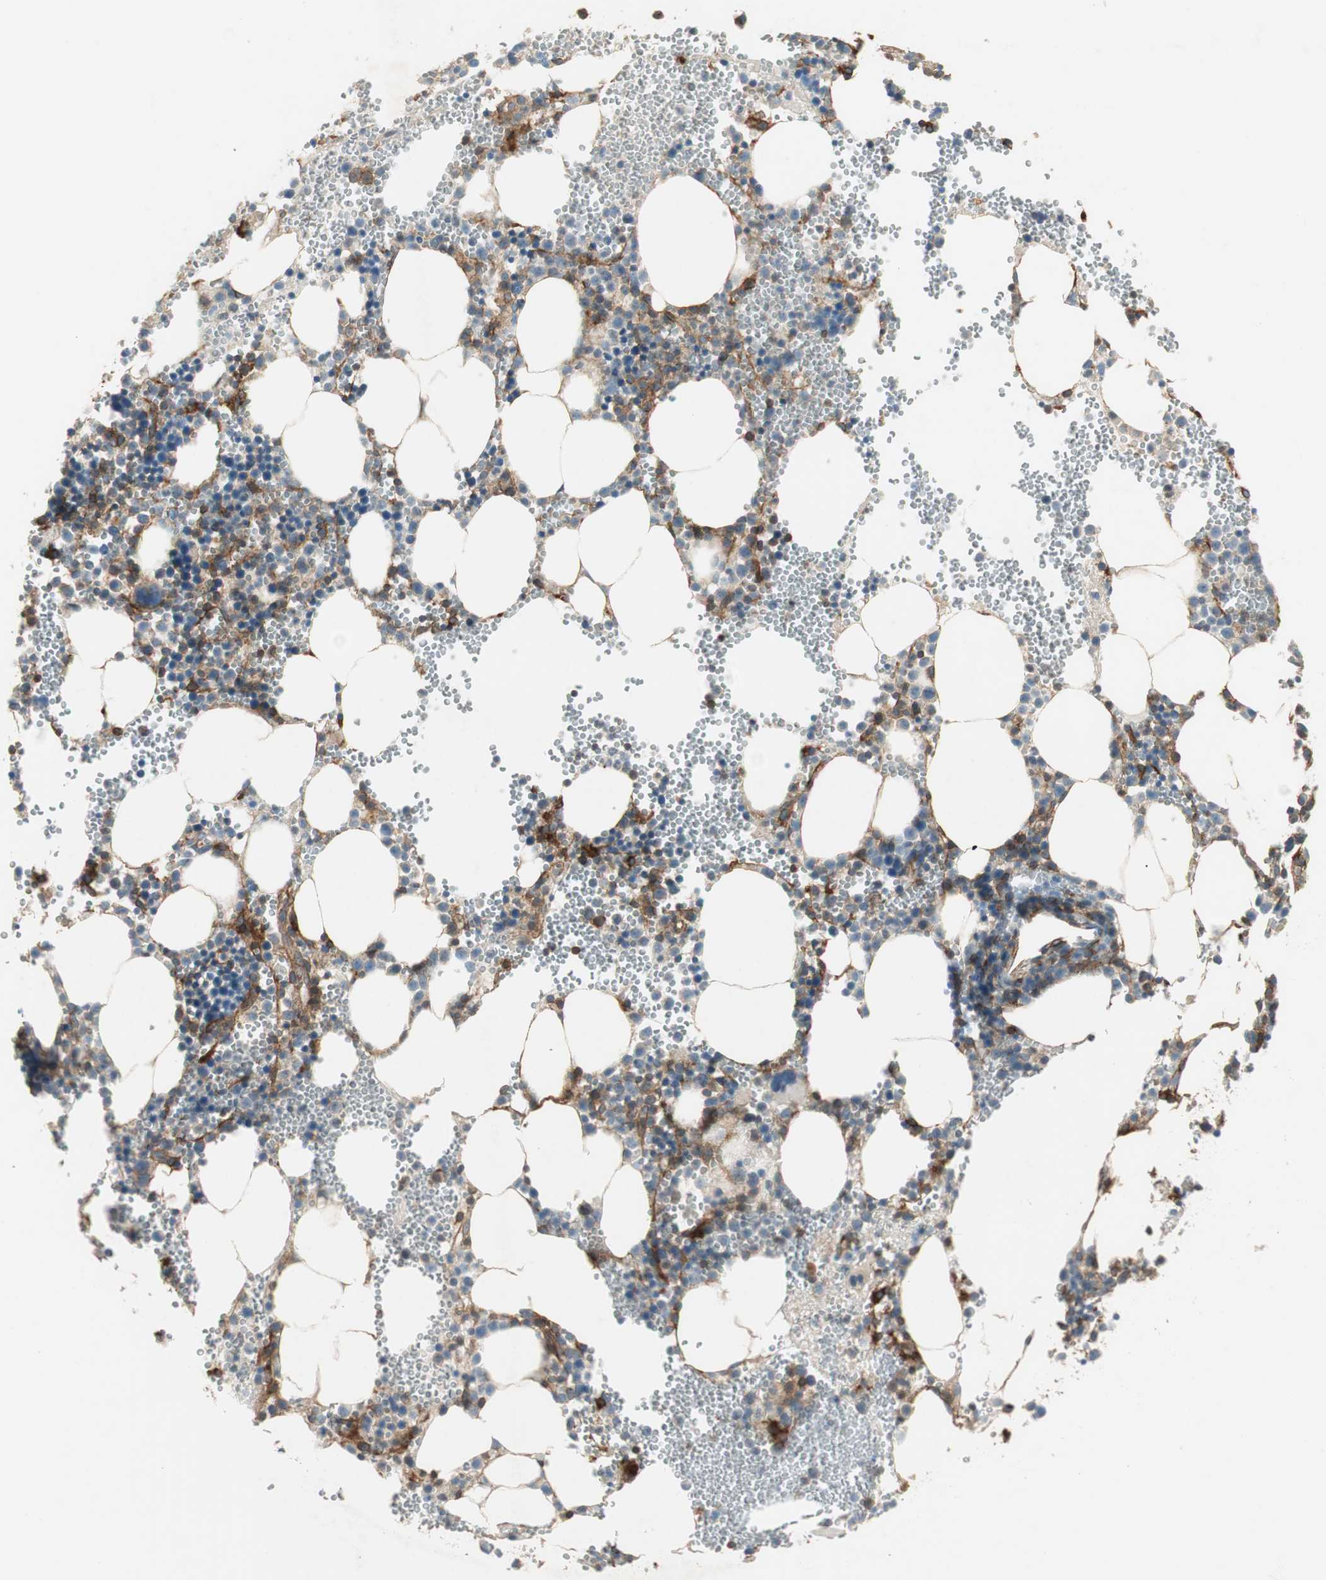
{"staining": {"intensity": "weak", "quantity": "<25%", "location": "cytoplasmic/membranous"}, "tissue": "bone marrow", "cell_type": "Hematopoietic cells", "image_type": "normal", "snomed": [{"axis": "morphology", "description": "Normal tissue, NOS"}, {"axis": "morphology", "description": "Inflammation, NOS"}, {"axis": "topography", "description": "Bone marrow"}], "caption": "Micrograph shows no protein expression in hematopoietic cells of benign bone marrow. Brightfield microscopy of immunohistochemistry (IHC) stained with DAB (3,3'-diaminobenzidine) (brown) and hematoxylin (blue), captured at high magnification.", "gene": "BTN3A3", "patient": {"sex": "male", "age": 42}}